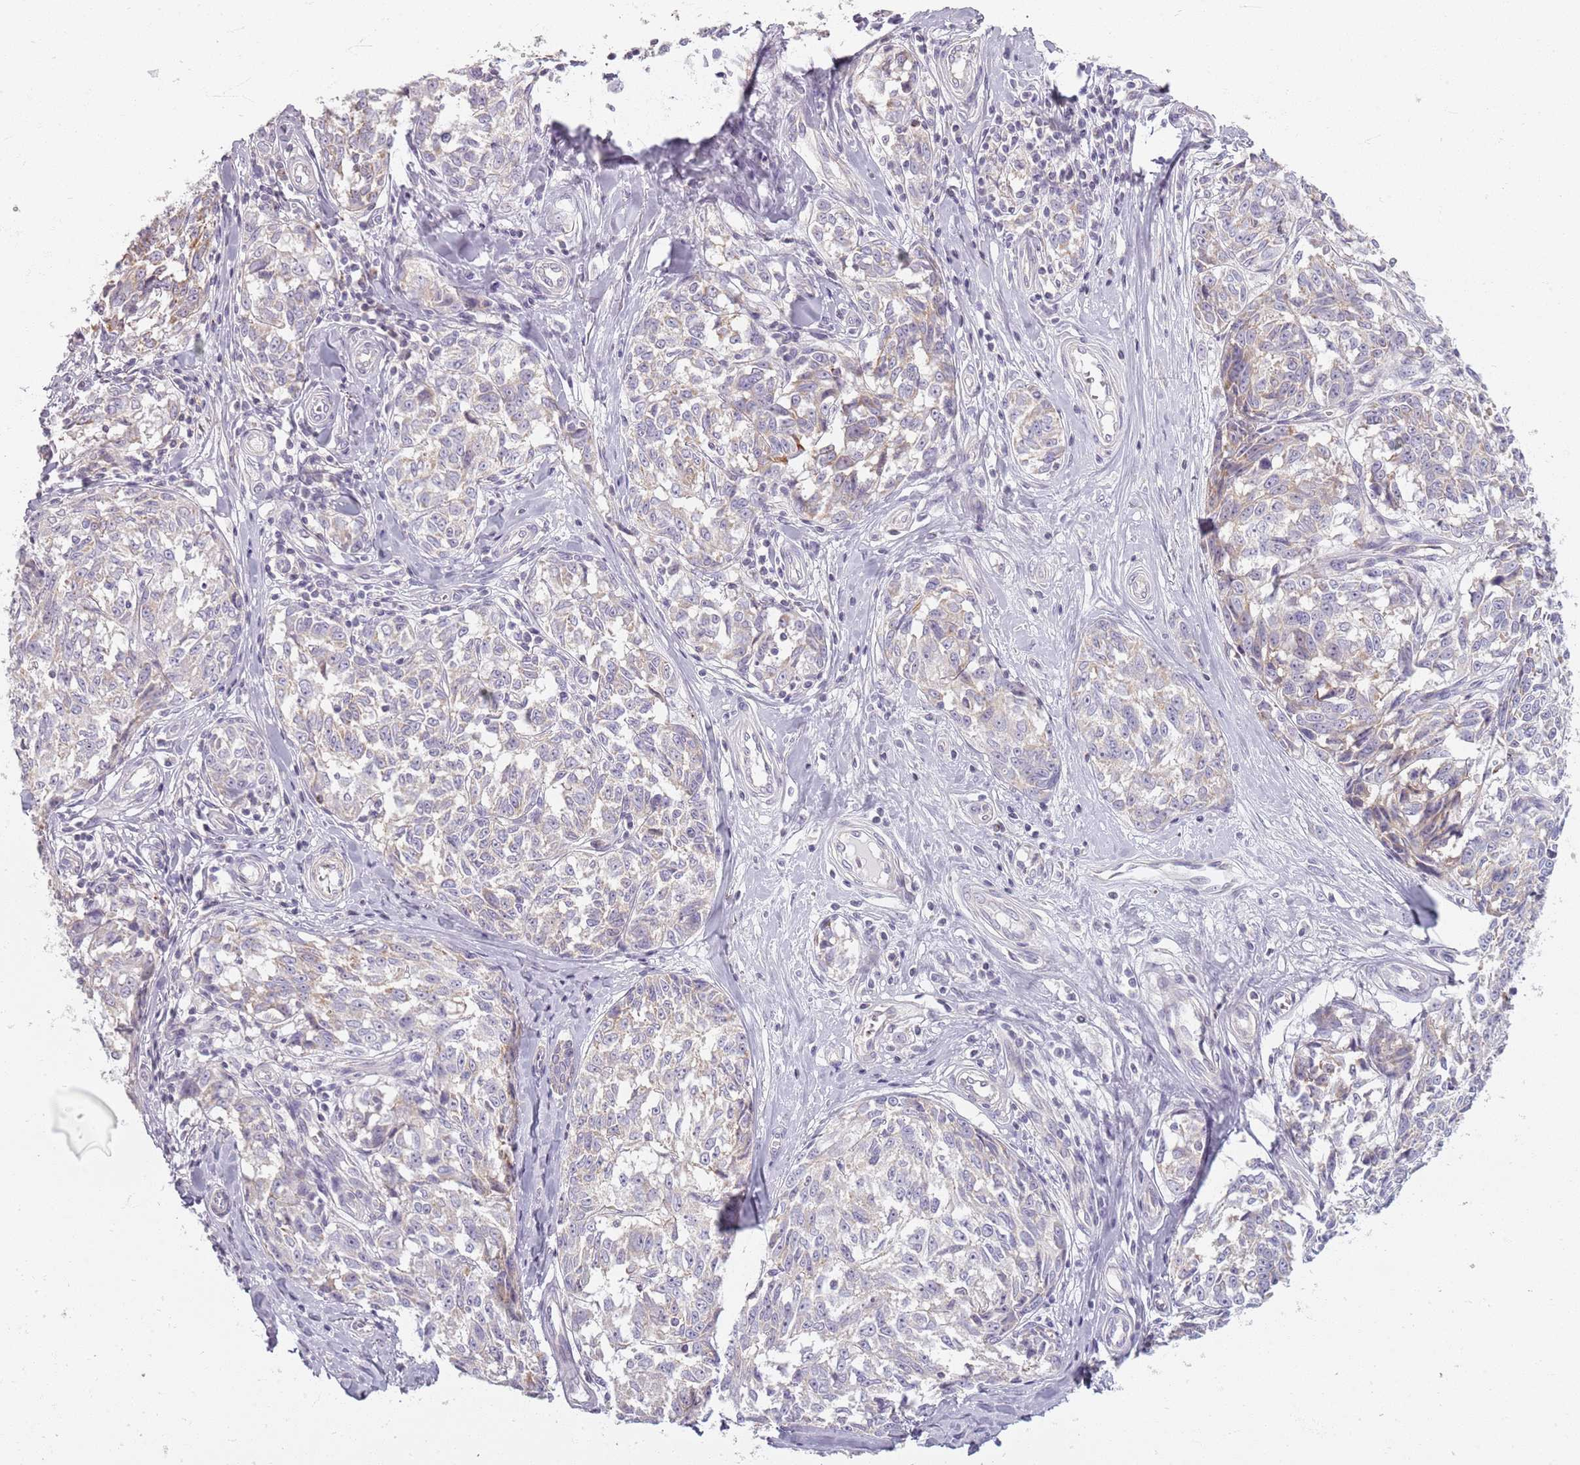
{"staining": {"intensity": "negative", "quantity": "none", "location": "none"}, "tissue": "melanoma", "cell_type": "Tumor cells", "image_type": "cancer", "snomed": [{"axis": "morphology", "description": "Normal tissue, NOS"}, {"axis": "morphology", "description": "Malignant melanoma, NOS"}, {"axis": "topography", "description": "Skin"}], "caption": "Melanoma was stained to show a protein in brown. There is no significant expression in tumor cells. (Brightfield microscopy of DAB IHC at high magnification).", "gene": "SYNGR3", "patient": {"sex": "female", "age": 64}}